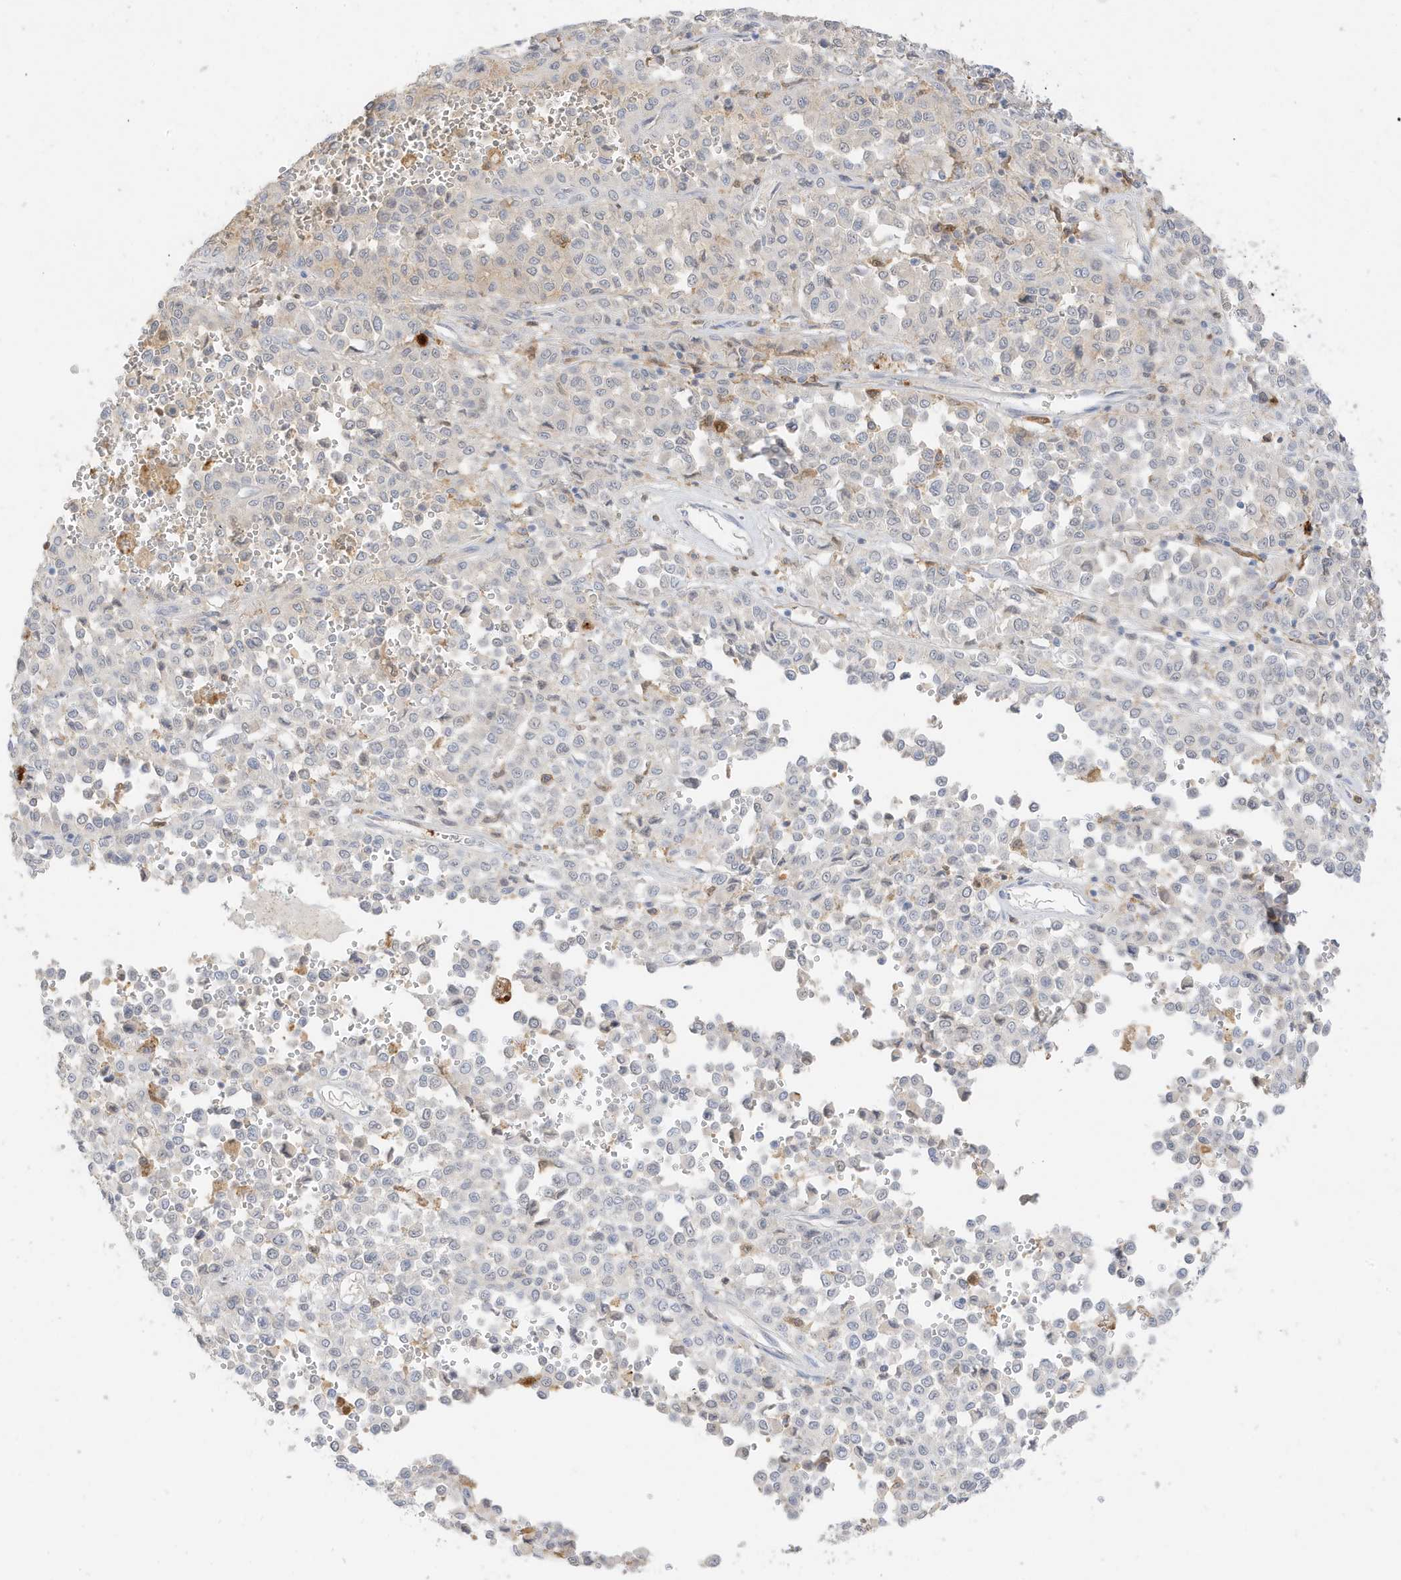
{"staining": {"intensity": "negative", "quantity": "none", "location": "none"}, "tissue": "melanoma", "cell_type": "Tumor cells", "image_type": "cancer", "snomed": [{"axis": "morphology", "description": "Malignant melanoma, Metastatic site"}, {"axis": "topography", "description": "Pancreas"}], "caption": "A micrograph of human malignant melanoma (metastatic site) is negative for staining in tumor cells.", "gene": "GCA", "patient": {"sex": "female", "age": 30}}